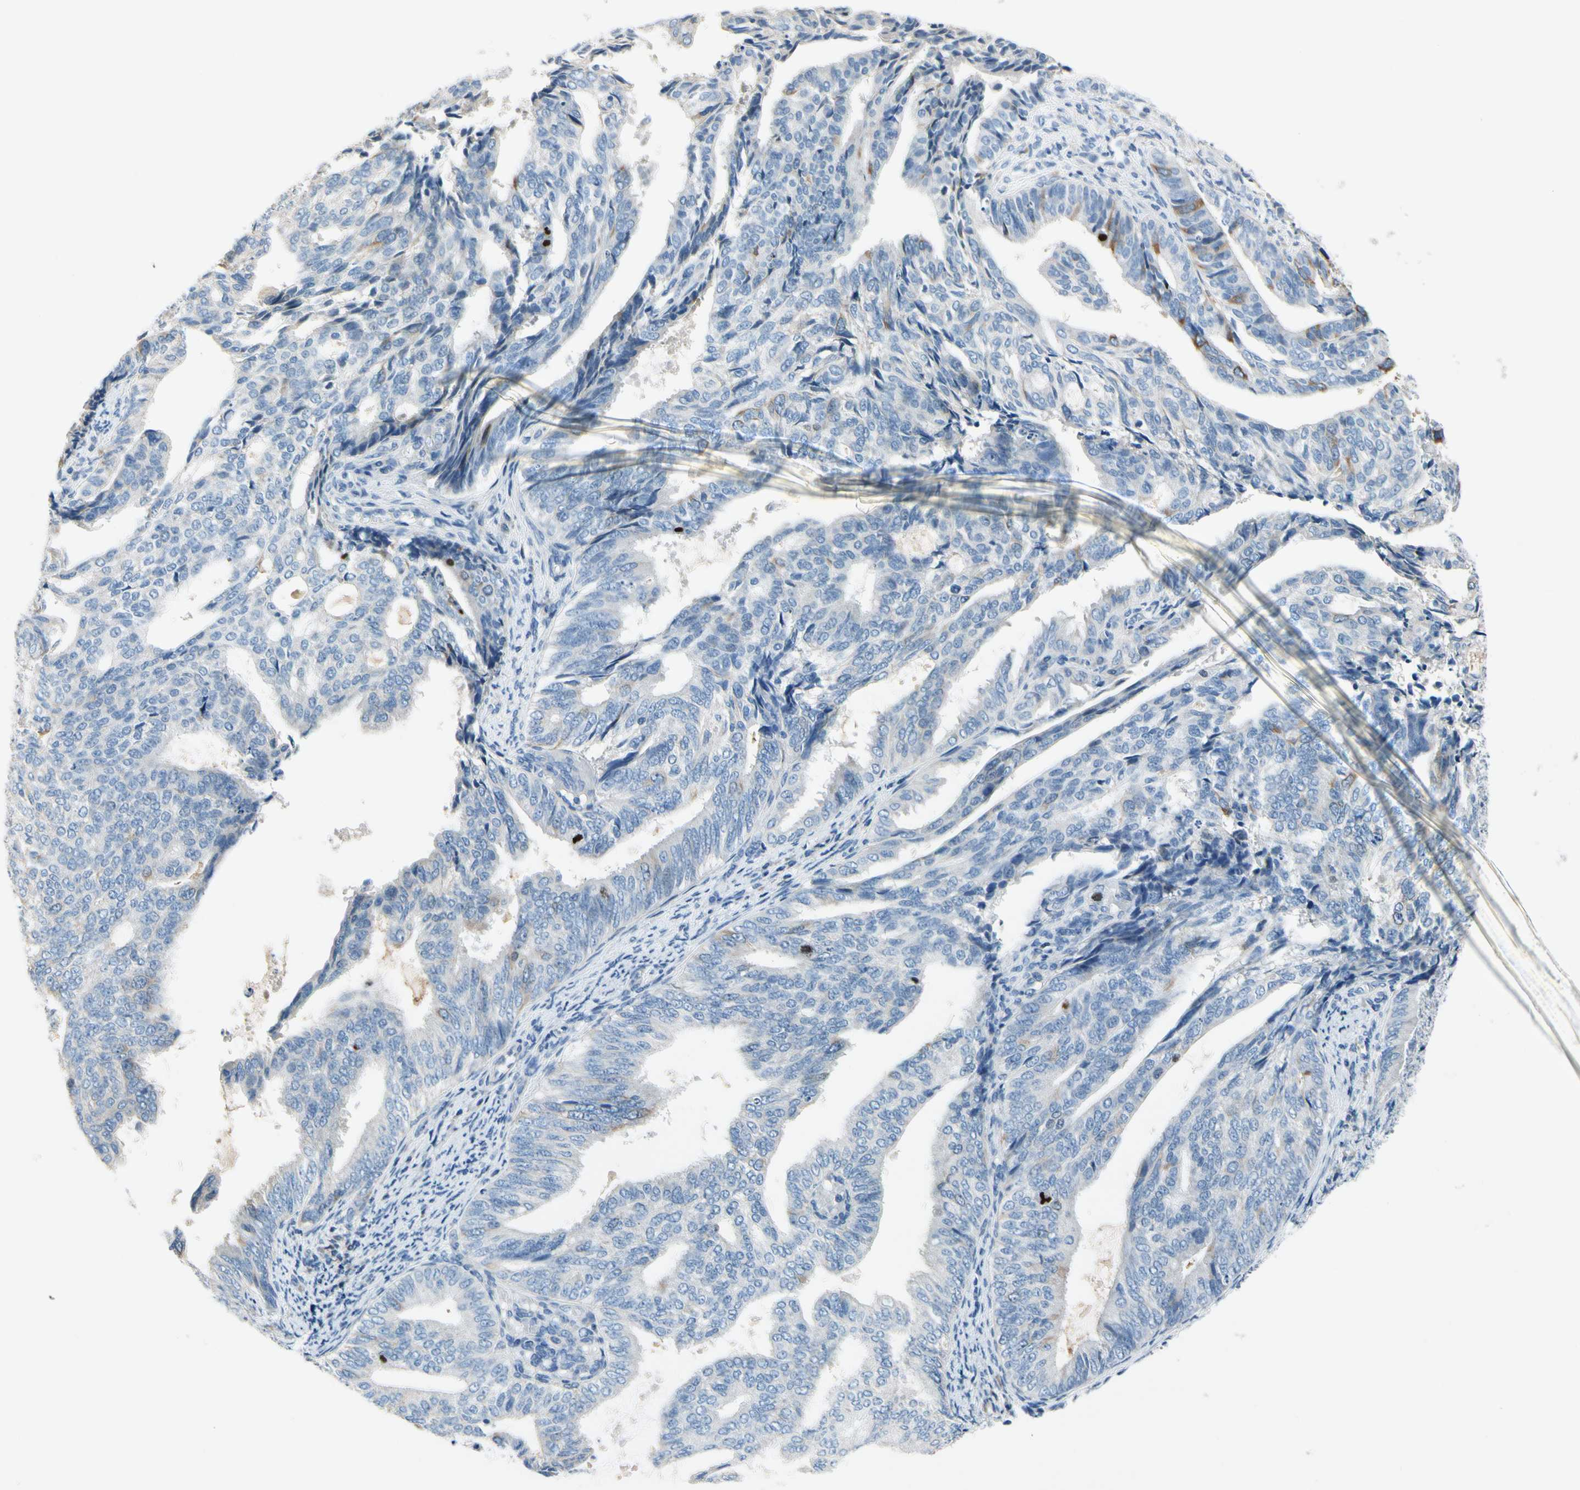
{"staining": {"intensity": "moderate", "quantity": "<25%", "location": "cytoplasmic/membranous"}, "tissue": "endometrial cancer", "cell_type": "Tumor cells", "image_type": "cancer", "snomed": [{"axis": "morphology", "description": "Adenocarcinoma, NOS"}, {"axis": "topography", "description": "Endometrium"}], "caption": "Immunohistochemical staining of human adenocarcinoma (endometrial) demonstrates low levels of moderate cytoplasmic/membranous protein expression in about <25% of tumor cells.", "gene": "CKAP2", "patient": {"sex": "female", "age": 58}}